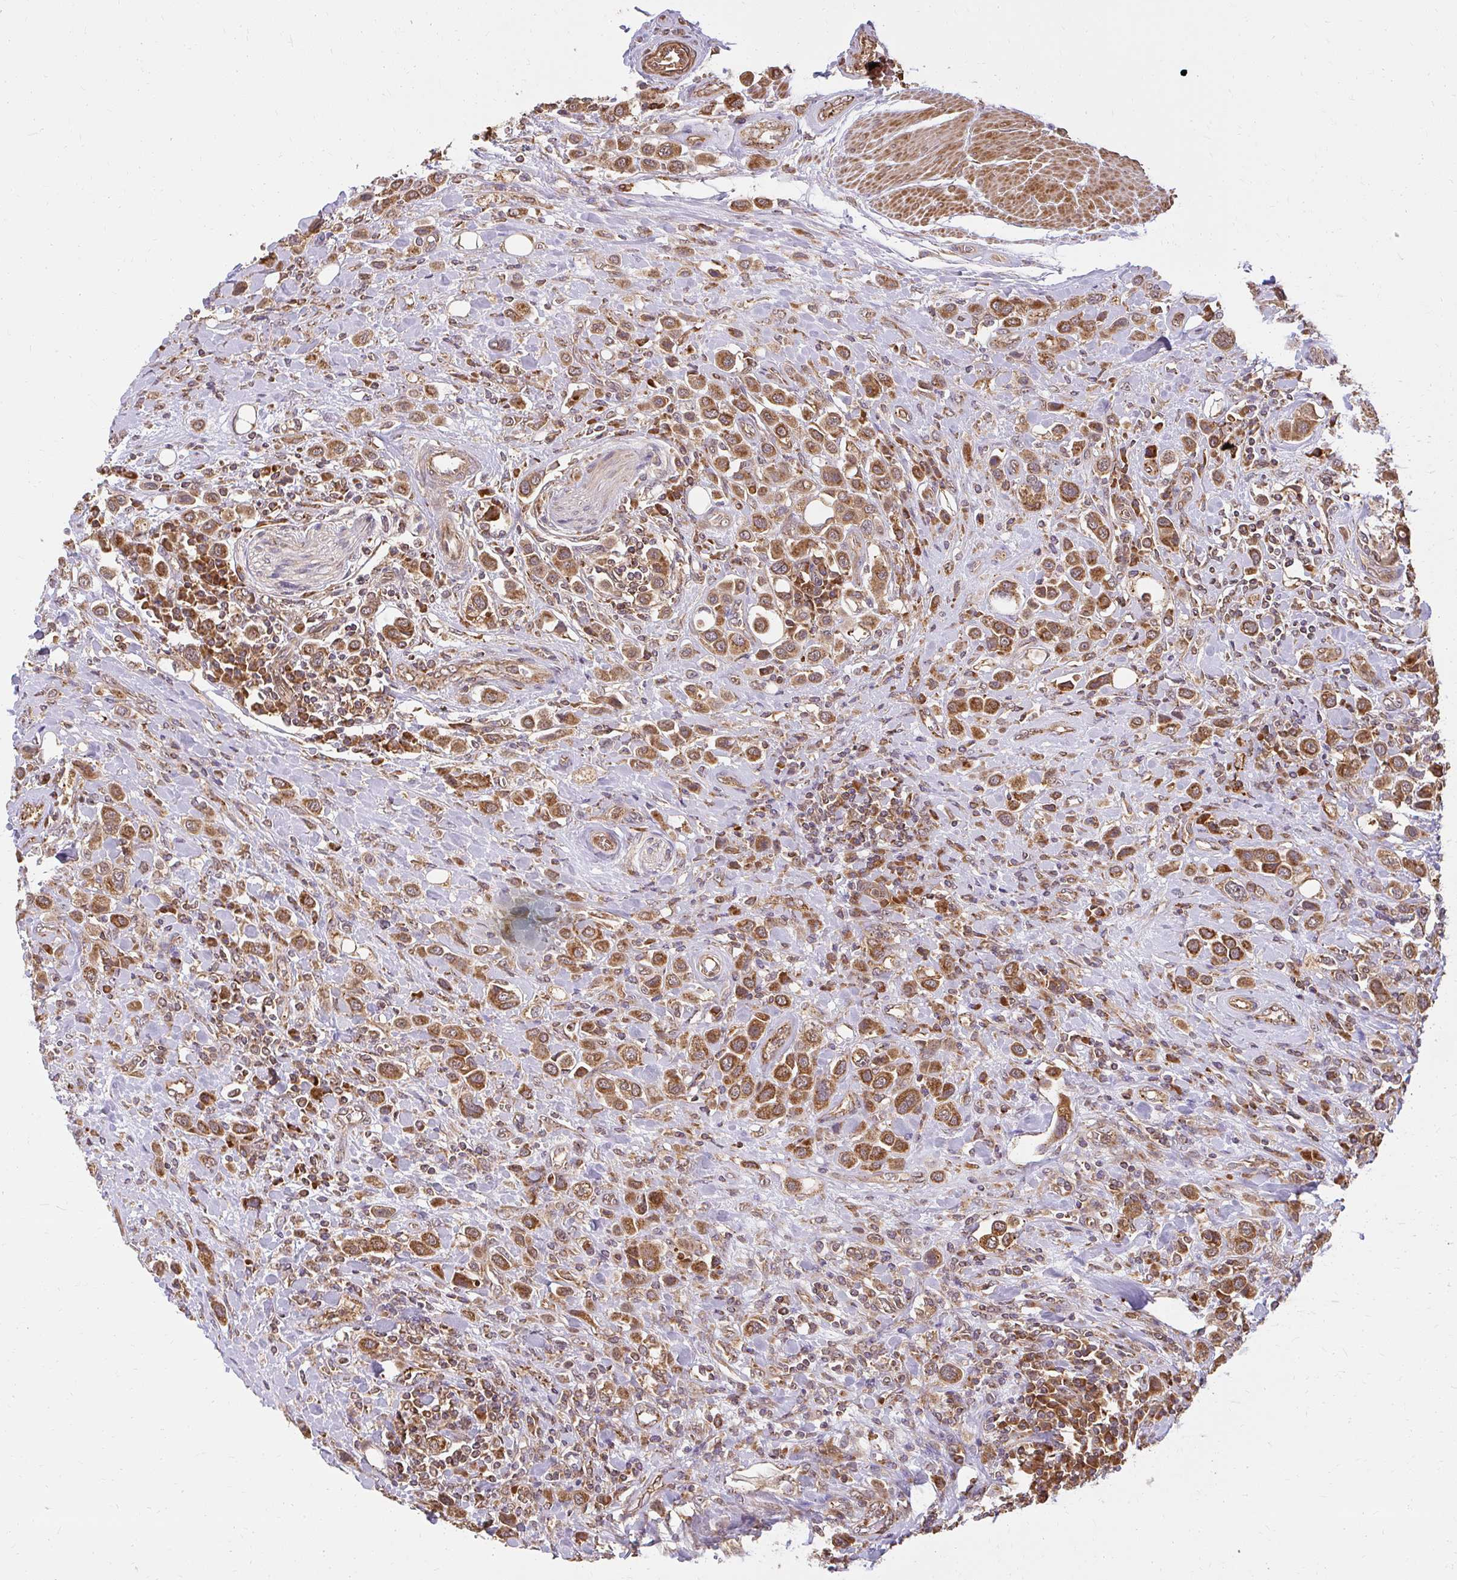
{"staining": {"intensity": "moderate", "quantity": ">75%", "location": "cytoplasmic/membranous"}, "tissue": "urothelial cancer", "cell_type": "Tumor cells", "image_type": "cancer", "snomed": [{"axis": "morphology", "description": "Urothelial carcinoma, High grade"}, {"axis": "topography", "description": "Urinary bladder"}], "caption": "Immunohistochemical staining of human high-grade urothelial carcinoma demonstrates moderate cytoplasmic/membranous protein staining in about >75% of tumor cells. (DAB IHC, brown staining for protein, blue staining for nuclei).", "gene": "GNS", "patient": {"sex": "male", "age": 50}}